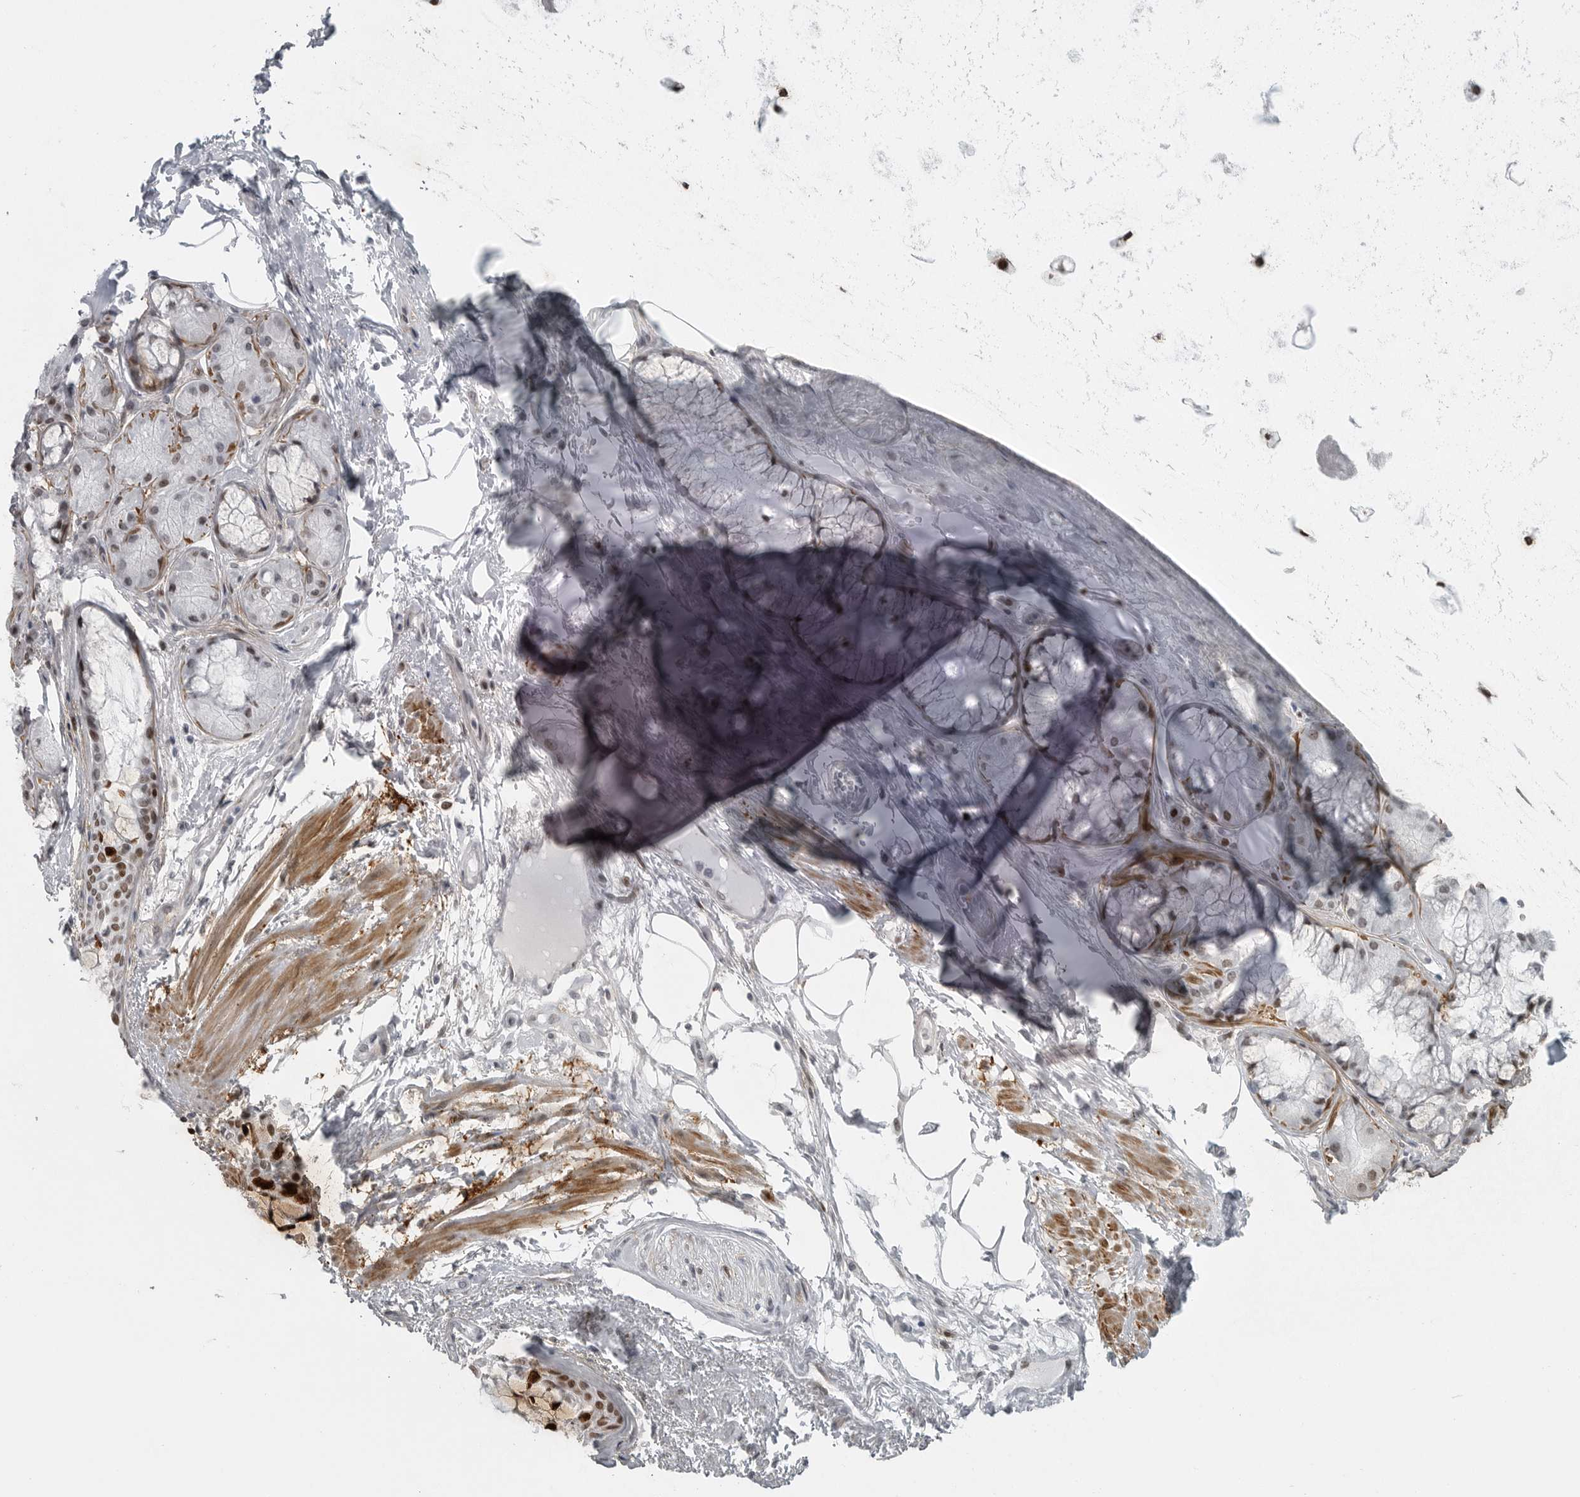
{"staining": {"intensity": "negative", "quantity": "none", "location": "none"}, "tissue": "adipose tissue", "cell_type": "Adipocytes", "image_type": "normal", "snomed": [{"axis": "morphology", "description": "Normal tissue, NOS"}, {"axis": "topography", "description": "Bronchus"}], "caption": "Immunohistochemical staining of benign adipose tissue shows no significant positivity in adipocytes.", "gene": "HMGN3", "patient": {"sex": "male", "age": 66}}